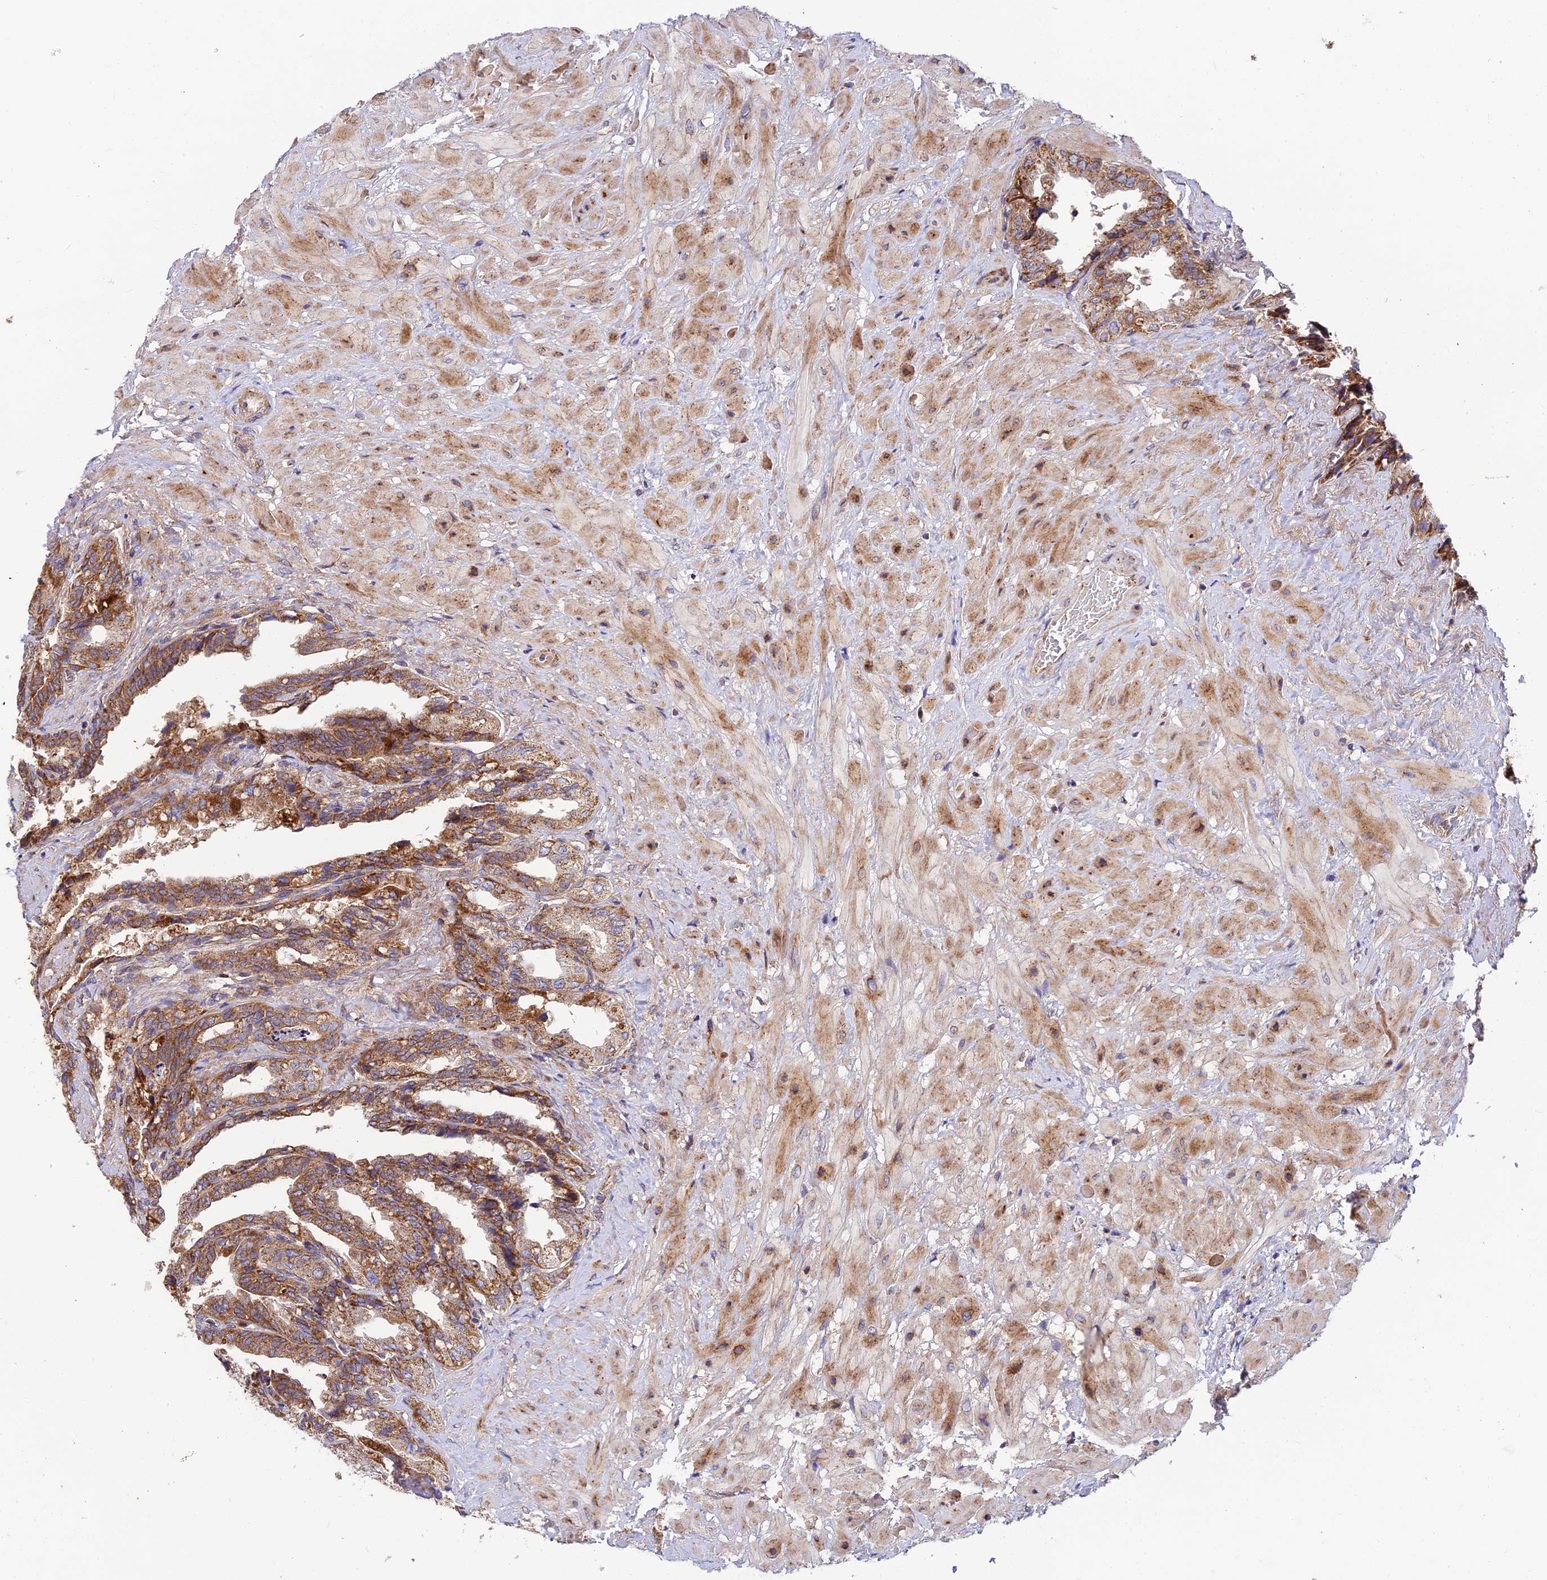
{"staining": {"intensity": "moderate", "quantity": ">75%", "location": "cytoplasmic/membranous"}, "tissue": "seminal vesicle", "cell_type": "Glandular cells", "image_type": "normal", "snomed": [{"axis": "morphology", "description": "Normal tissue, NOS"}, {"axis": "topography", "description": "Seminal veicle"}, {"axis": "topography", "description": "Peripheral nerve tissue"}], "caption": "Human seminal vesicle stained with a brown dye exhibits moderate cytoplasmic/membranous positive expression in approximately >75% of glandular cells.", "gene": "PODNL1", "patient": {"sex": "male", "age": 60}}